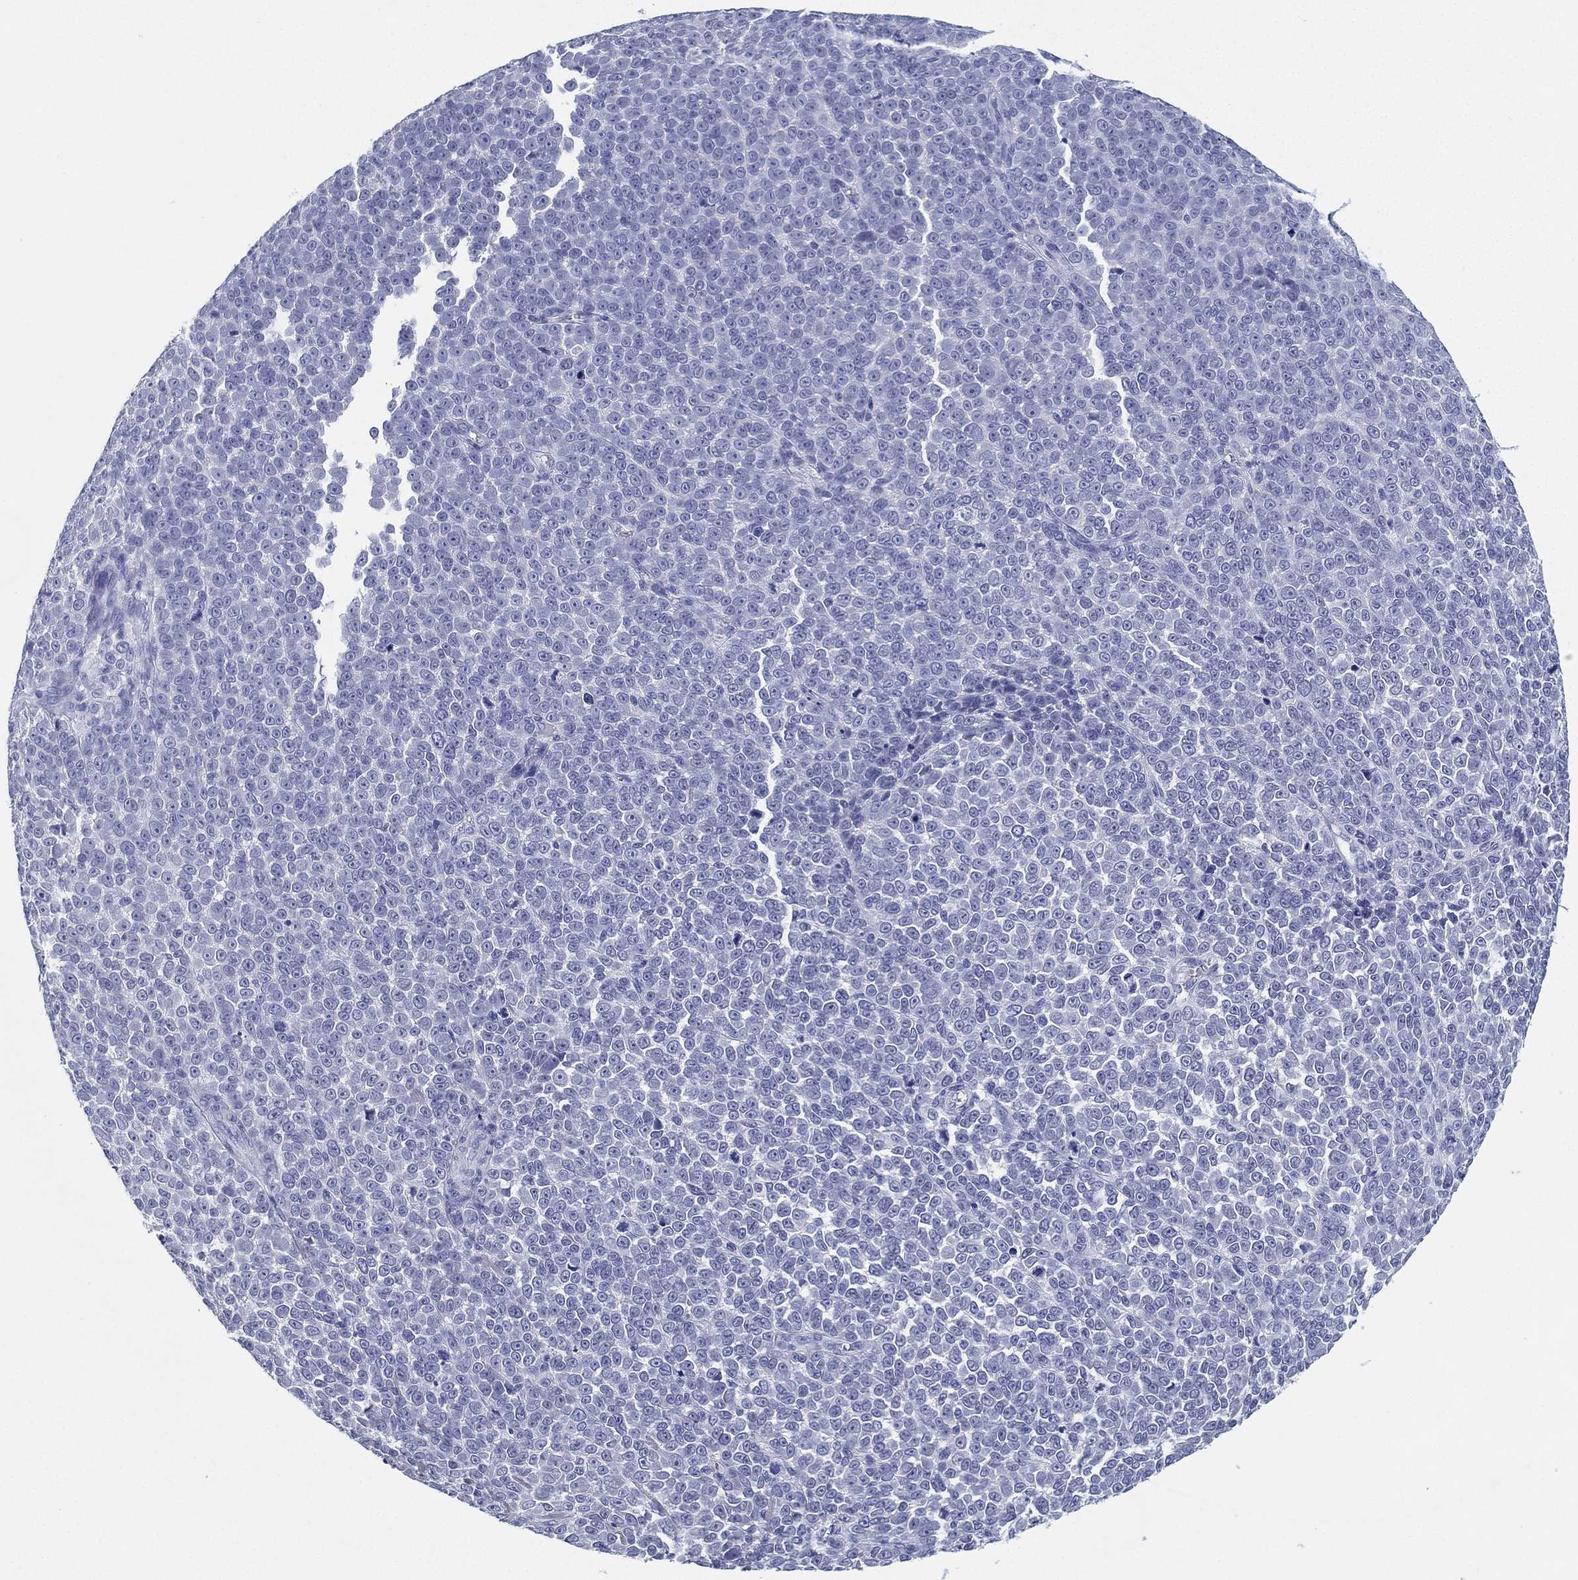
{"staining": {"intensity": "negative", "quantity": "none", "location": "none"}, "tissue": "melanoma", "cell_type": "Tumor cells", "image_type": "cancer", "snomed": [{"axis": "morphology", "description": "Malignant melanoma, NOS"}, {"axis": "topography", "description": "Skin"}], "caption": "Photomicrograph shows no significant protein staining in tumor cells of malignant melanoma. (Stains: DAB immunohistochemistry with hematoxylin counter stain, Microscopy: brightfield microscopy at high magnification).", "gene": "ATP1B2", "patient": {"sex": "female", "age": 95}}